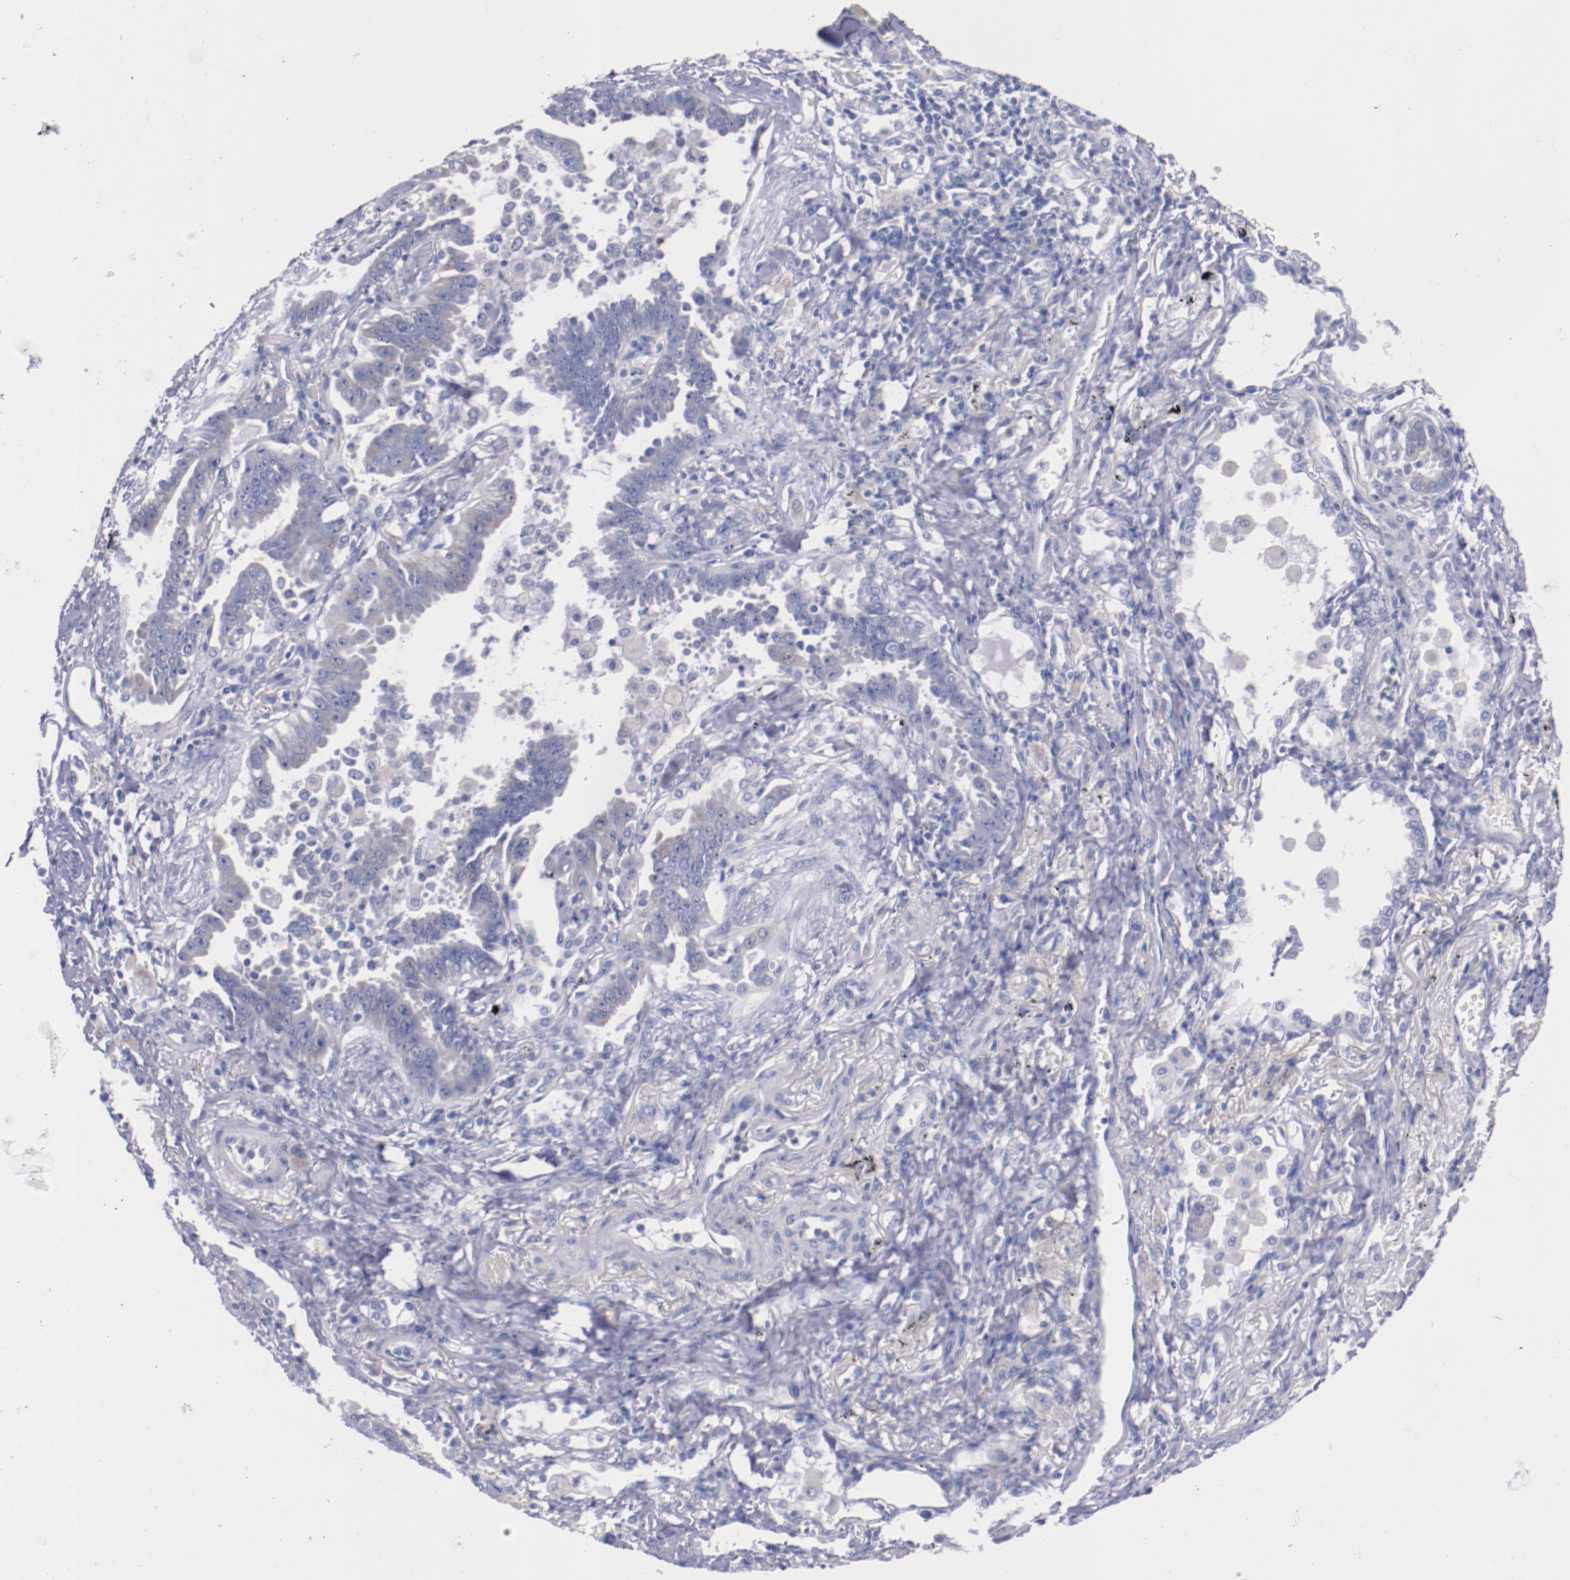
{"staining": {"intensity": "negative", "quantity": "none", "location": "none"}, "tissue": "lung cancer", "cell_type": "Tumor cells", "image_type": "cancer", "snomed": [{"axis": "morphology", "description": "Adenocarcinoma, NOS"}, {"axis": "topography", "description": "Lung"}], "caption": "Tumor cells are negative for protein expression in human lung adenocarcinoma. Nuclei are stained in blue.", "gene": "CNTNAP2", "patient": {"sex": "female", "age": 64}}